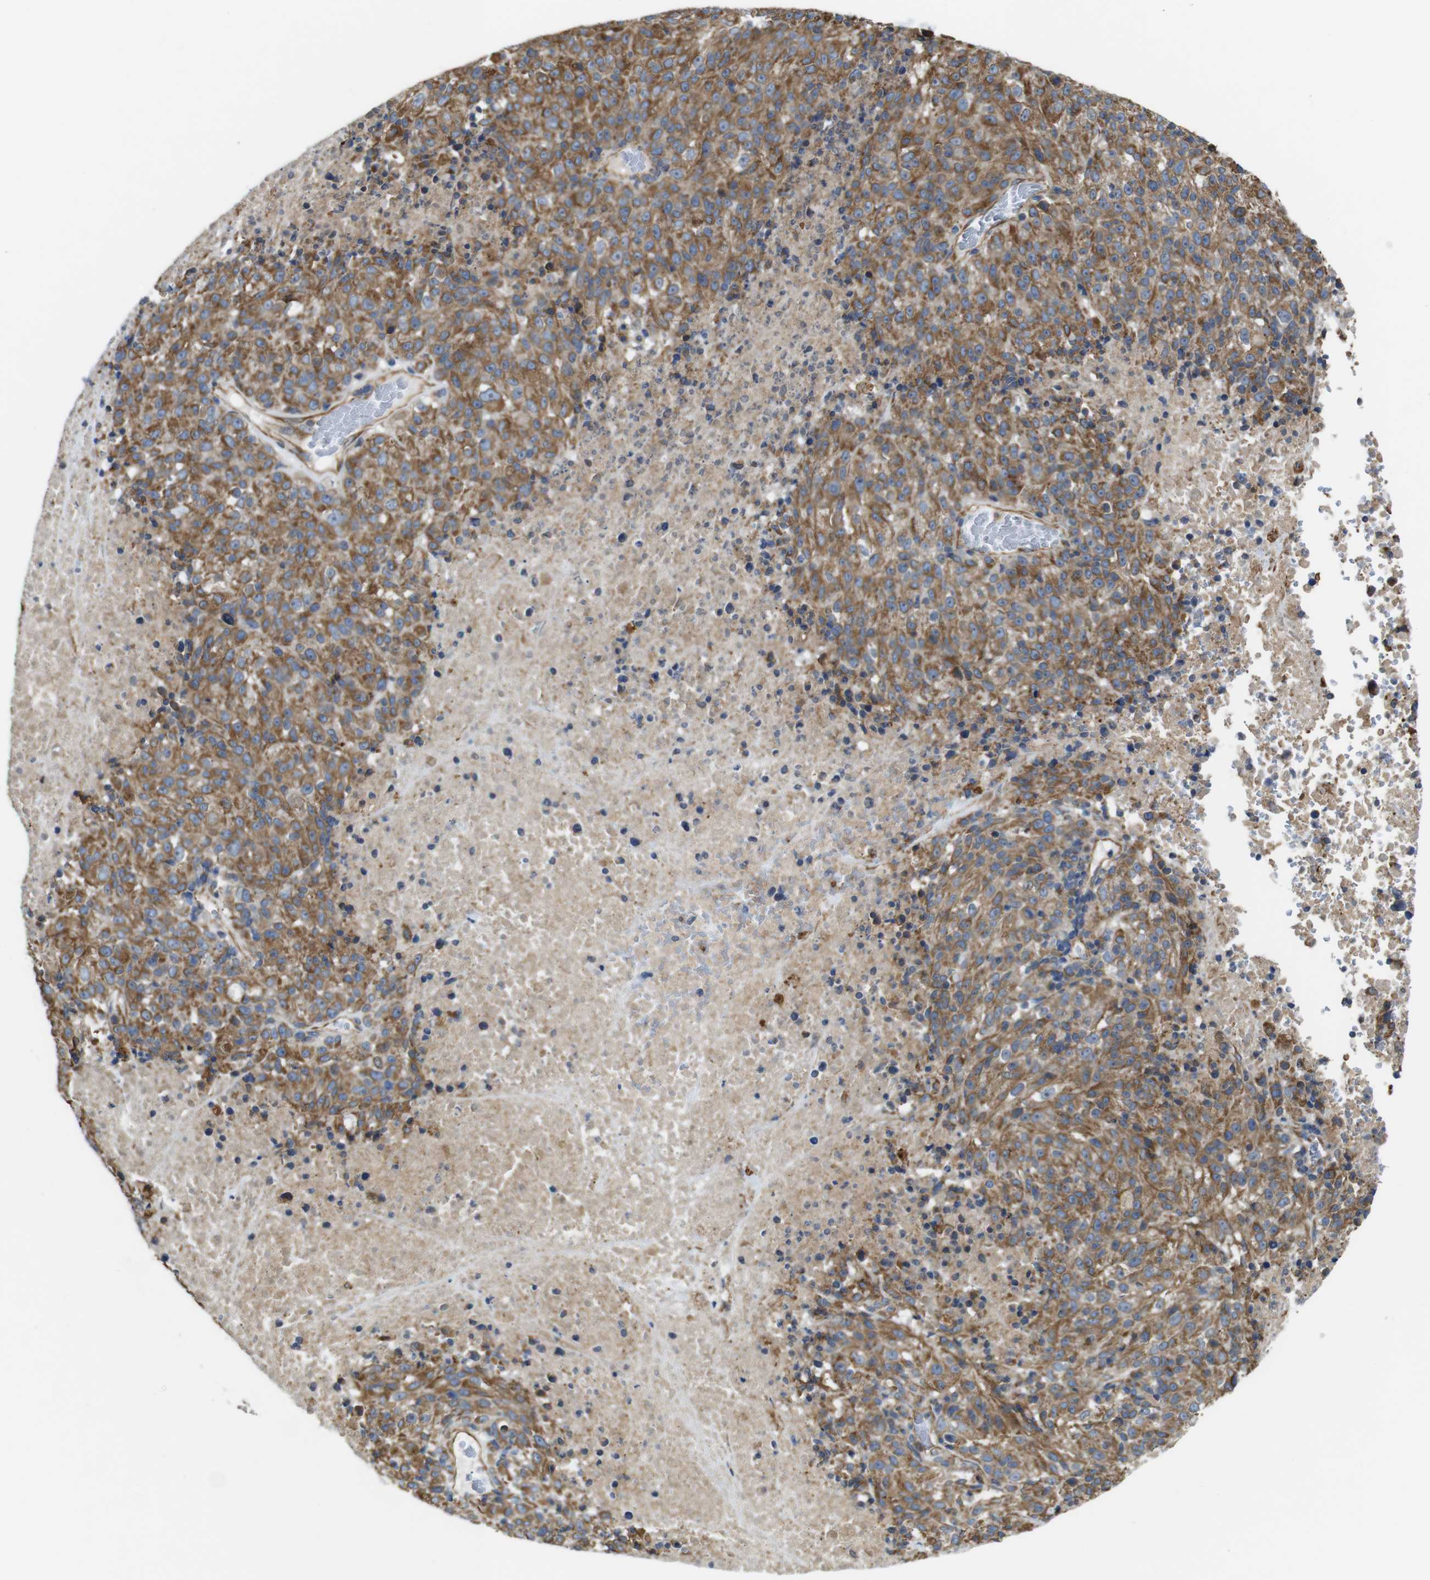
{"staining": {"intensity": "moderate", "quantity": ">75%", "location": "cytoplasmic/membranous"}, "tissue": "melanoma", "cell_type": "Tumor cells", "image_type": "cancer", "snomed": [{"axis": "morphology", "description": "Malignant melanoma, Metastatic site"}, {"axis": "topography", "description": "Cerebral cortex"}], "caption": "Protein expression analysis of human malignant melanoma (metastatic site) reveals moderate cytoplasmic/membranous expression in approximately >75% of tumor cells.", "gene": "POMK", "patient": {"sex": "female", "age": 52}}